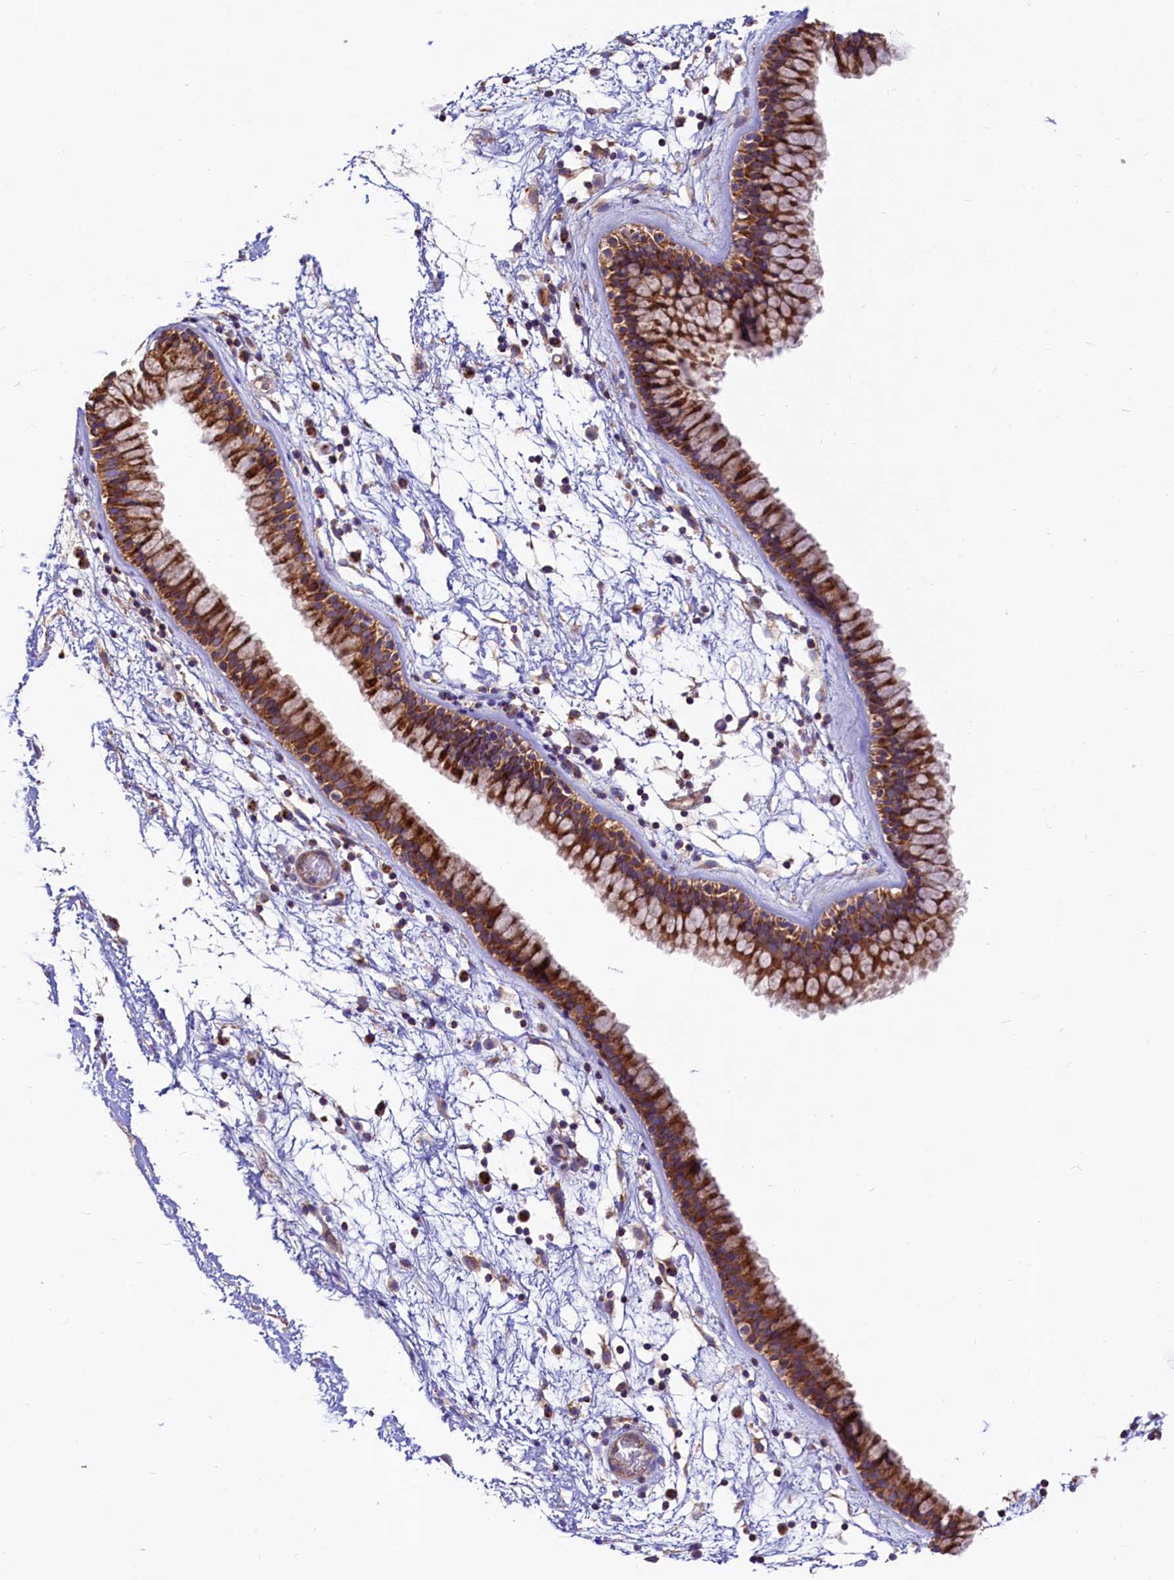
{"staining": {"intensity": "strong", "quantity": ">75%", "location": "cytoplasmic/membranous"}, "tissue": "nasopharynx", "cell_type": "Respiratory epithelial cells", "image_type": "normal", "snomed": [{"axis": "morphology", "description": "Normal tissue, NOS"}, {"axis": "morphology", "description": "Inflammation, NOS"}, {"axis": "topography", "description": "Nasopharynx"}], "caption": "IHC image of unremarkable nasopharynx: nasopharynx stained using IHC demonstrates high levels of strong protein expression localized specifically in the cytoplasmic/membranous of respiratory epithelial cells, appearing as a cytoplasmic/membranous brown color.", "gene": "CIAO3", "patient": {"sex": "male", "age": 48}}